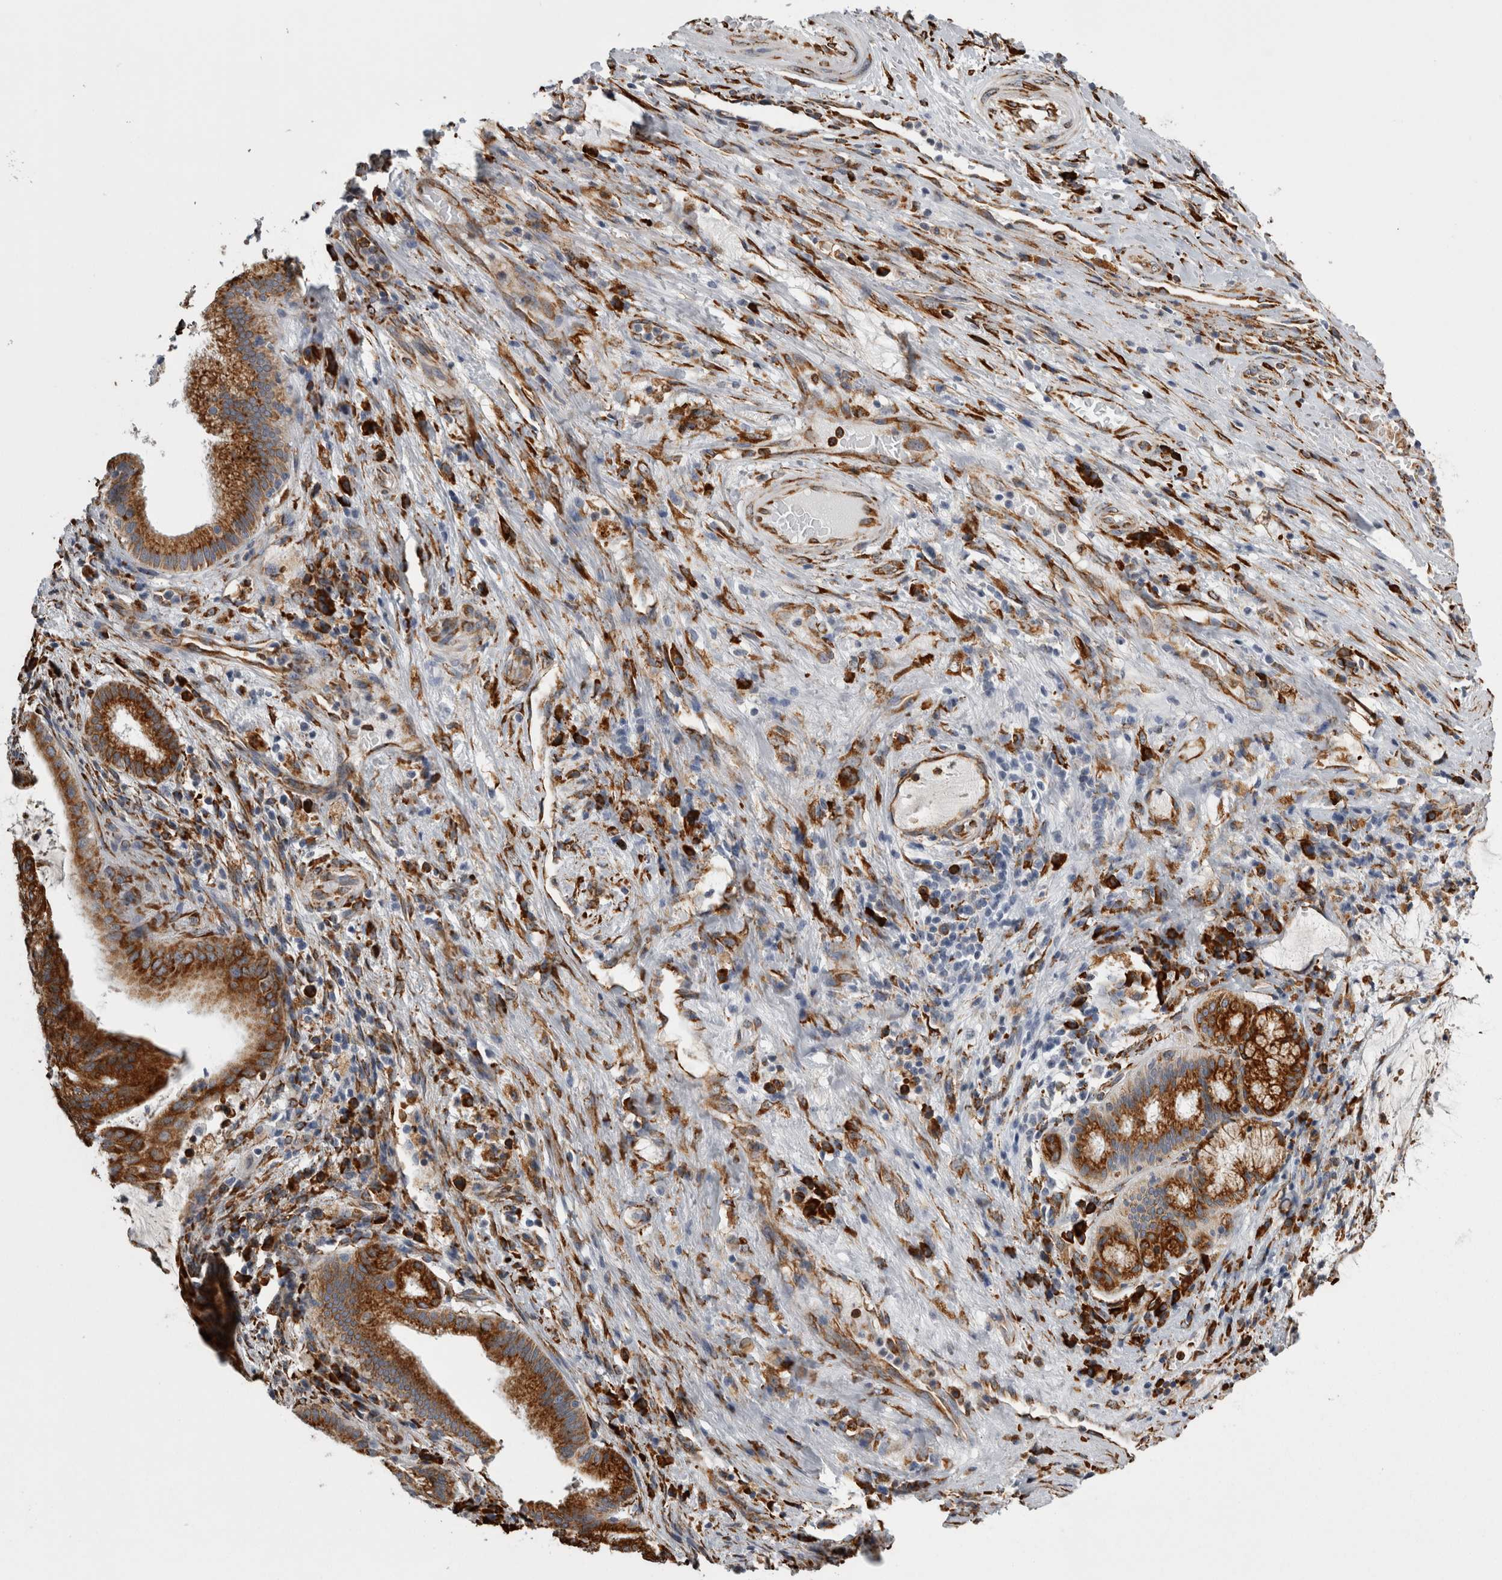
{"staining": {"intensity": "strong", "quantity": ">75%", "location": "cytoplasmic/membranous"}, "tissue": "liver cancer", "cell_type": "Tumor cells", "image_type": "cancer", "snomed": [{"axis": "morphology", "description": "Normal tissue, NOS"}, {"axis": "morphology", "description": "Cholangiocarcinoma"}, {"axis": "topography", "description": "Liver"}, {"axis": "topography", "description": "Peripheral nerve tissue"}], "caption": "A high-resolution micrograph shows immunohistochemistry staining of cholangiocarcinoma (liver), which reveals strong cytoplasmic/membranous positivity in approximately >75% of tumor cells. Nuclei are stained in blue.", "gene": "FHIP2B", "patient": {"sex": "female", "age": 73}}